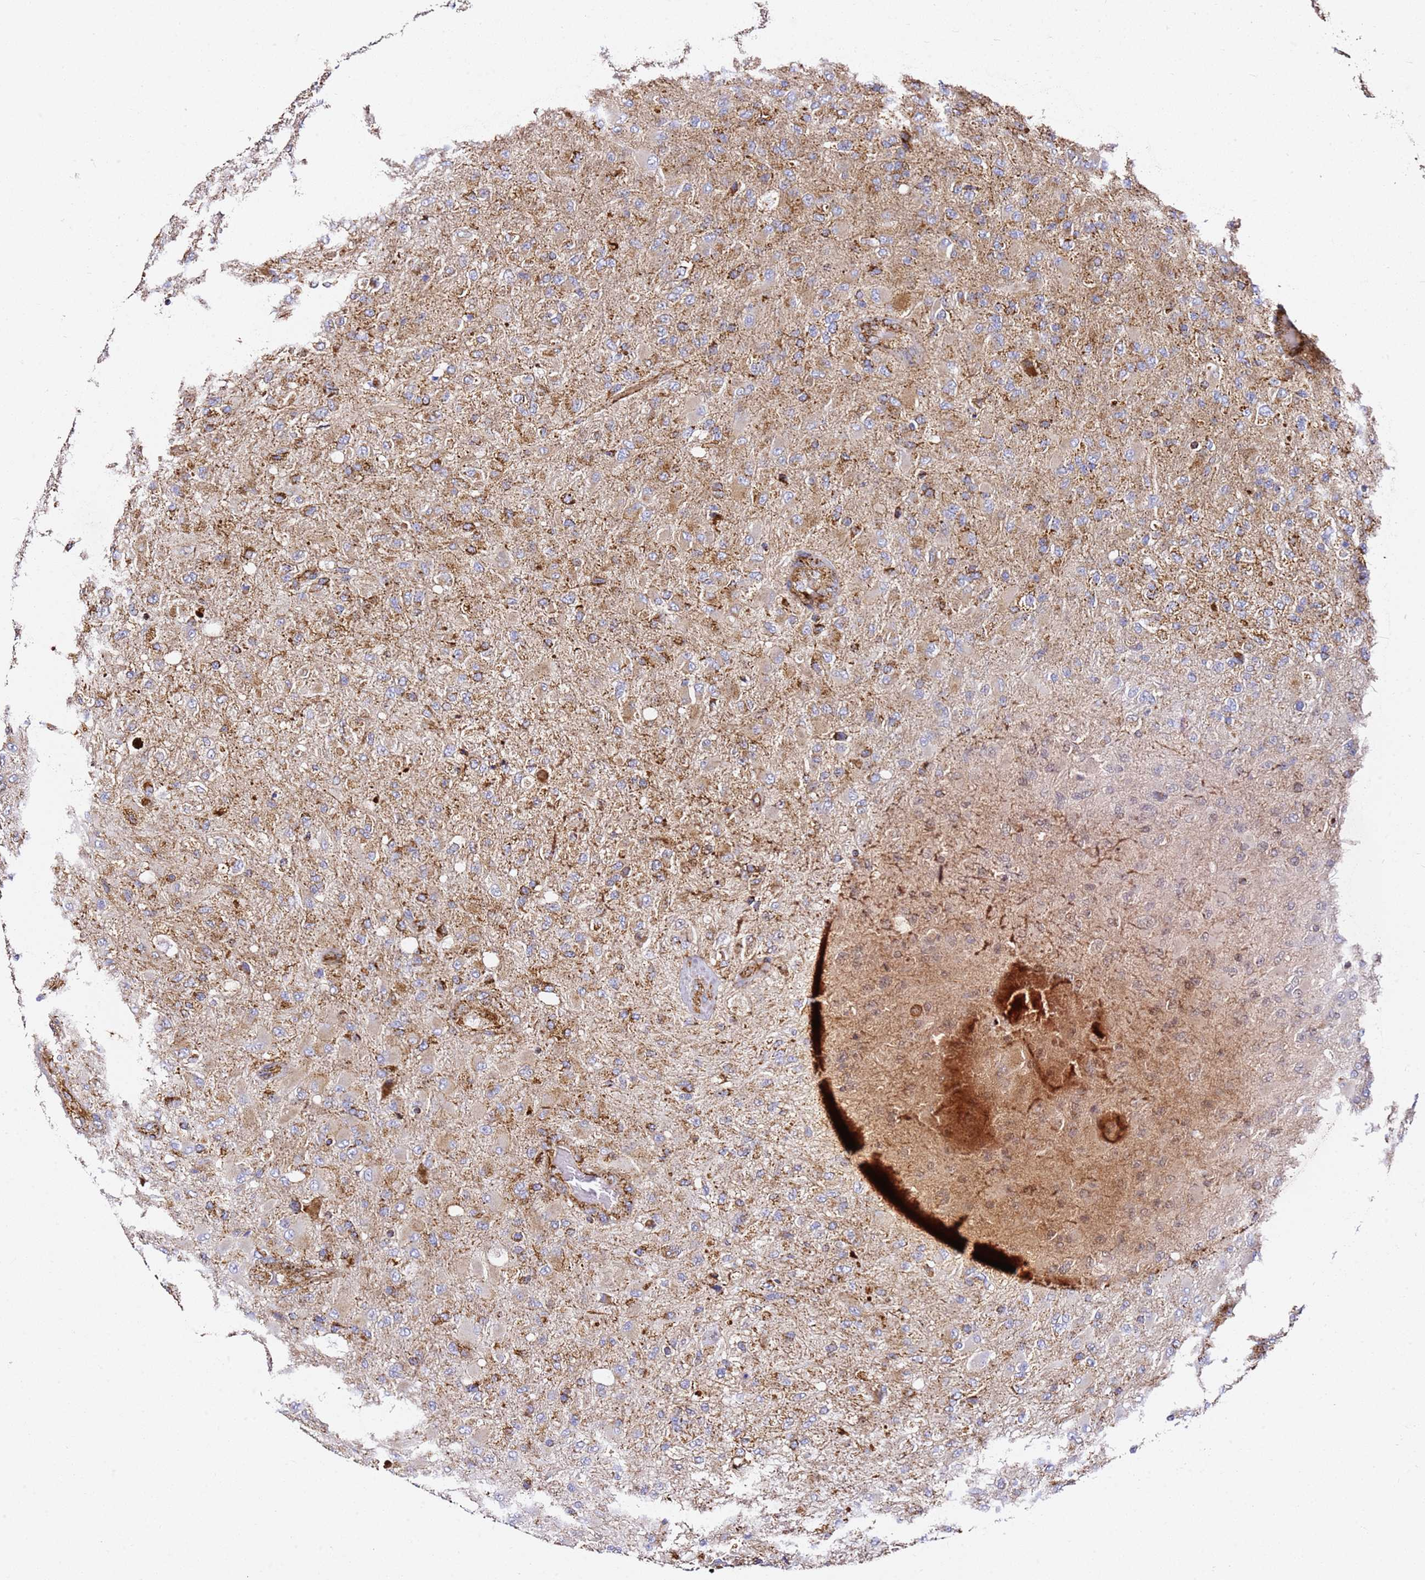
{"staining": {"intensity": "moderate", "quantity": "<25%", "location": "cytoplasmic/membranous"}, "tissue": "glioma", "cell_type": "Tumor cells", "image_type": "cancer", "snomed": [{"axis": "morphology", "description": "Glioma, malignant, Low grade"}, {"axis": "topography", "description": "Brain"}], "caption": "Immunohistochemical staining of malignant glioma (low-grade) reveals low levels of moderate cytoplasmic/membranous positivity in about <25% of tumor cells.", "gene": "NDUFA3", "patient": {"sex": "male", "age": 65}}